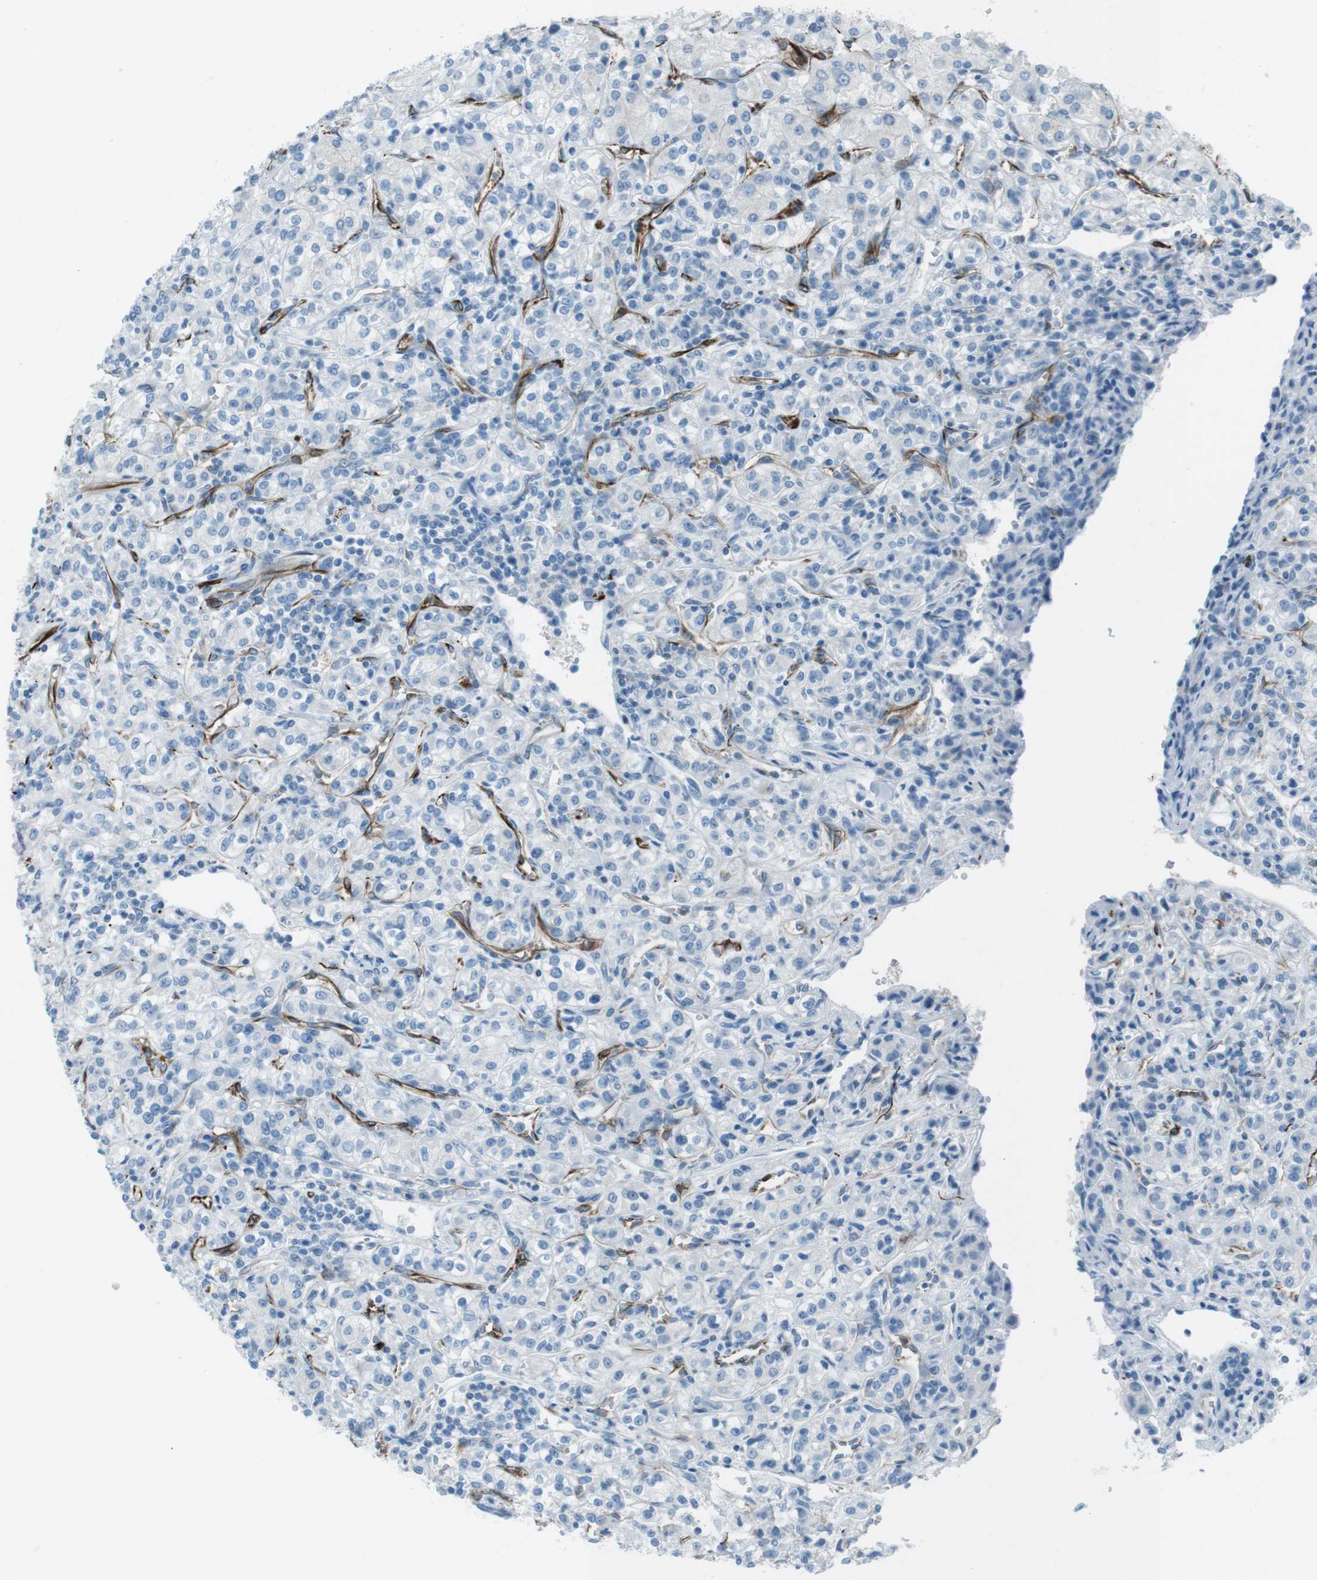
{"staining": {"intensity": "negative", "quantity": "none", "location": "none"}, "tissue": "renal cancer", "cell_type": "Tumor cells", "image_type": "cancer", "snomed": [{"axis": "morphology", "description": "Adenocarcinoma, NOS"}, {"axis": "topography", "description": "Kidney"}], "caption": "Immunohistochemical staining of human renal cancer demonstrates no significant staining in tumor cells.", "gene": "TUBB2A", "patient": {"sex": "male", "age": 77}}